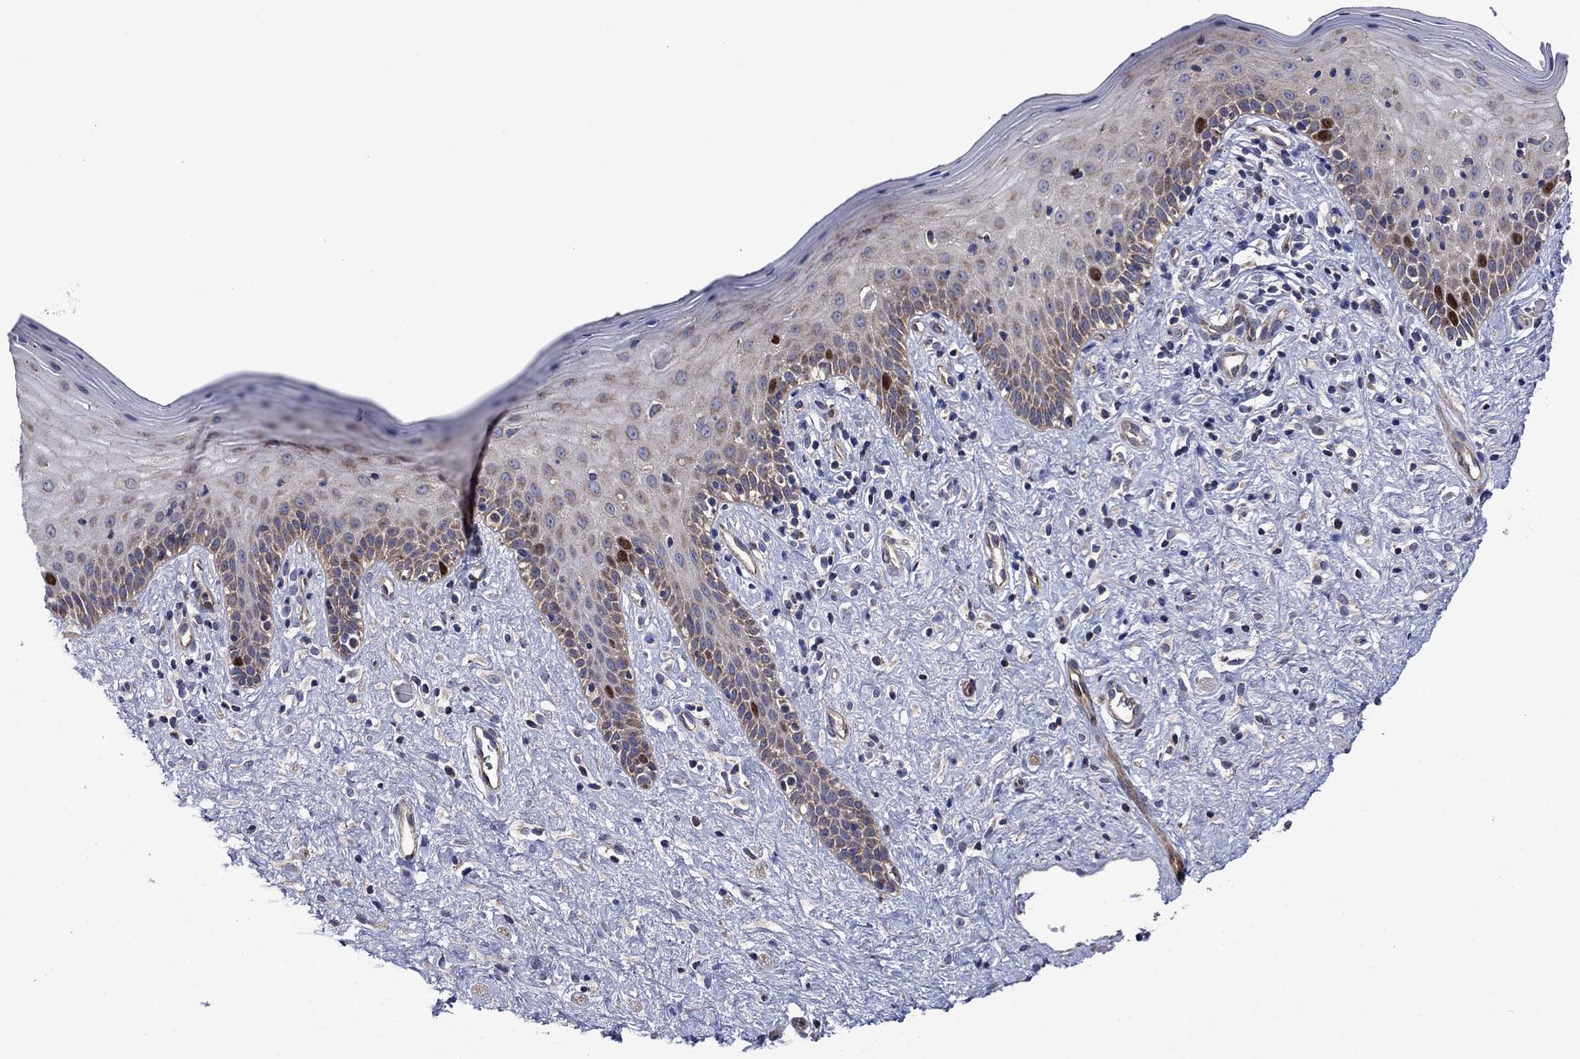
{"staining": {"intensity": "strong", "quantity": "<25%", "location": "nuclear"}, "tissue": "vagina", "cell_type": "Squamous epithelial cells", "image_type": "normal", "snomed": [{"axis": "morphology", "description": "Normal tissue, NOS"}, {"axis": "topography", "description": "Vagina"}], "caption": "An IHC image of normal tissue is shown. Protein staining in brown highlights strong nuclear positivity in vagina within squamous epithelial cells.", "gene": "KIF22", "patient": {"sex": "female", "age": 47}}